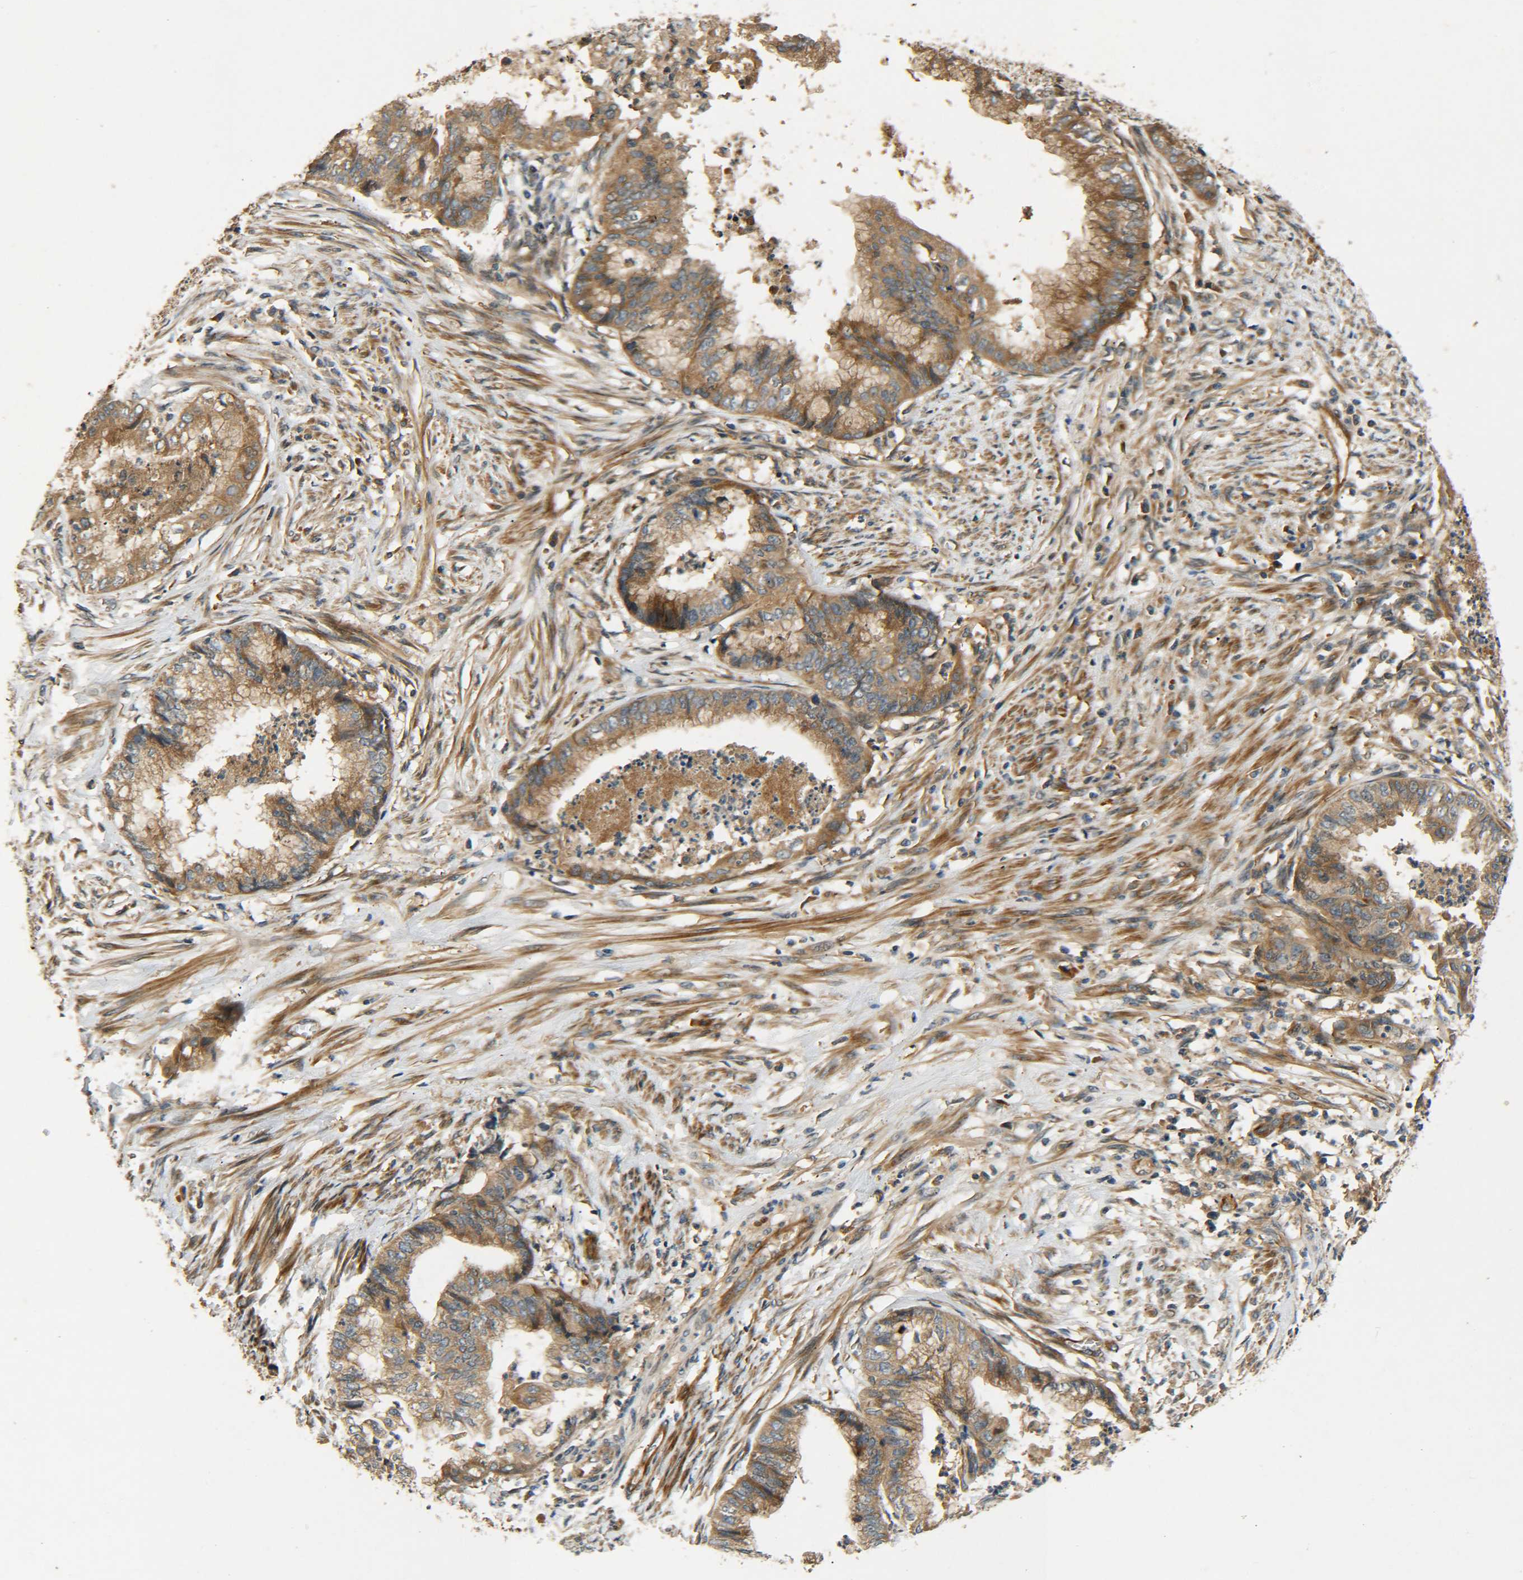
{"staining": {"intensity": "moderate", "quantity": ">75%", "location": "cytoplasmic/membranous"}, "tissue": "endometrial cancer", "cell_type": "Tumor cells", "image_type": "cancer", "snomed": [{"axis": "morphology", "description": "Necrosis, NOS"}, {"axis": "morphology", "description": "Adenocarcinoma, NOS"}, {"axis": "topography", "description": "Endometrium"}], "caption": "Moderate cytoplasmic/membranous positivity for a protein is appreciated in approximately >75% of tumor cells of adenocarcinoma (endometrial) using immunohistochemistry (IHC).", "gene": "LRCH3", "patient": {"sex": "female", "age": 79}}